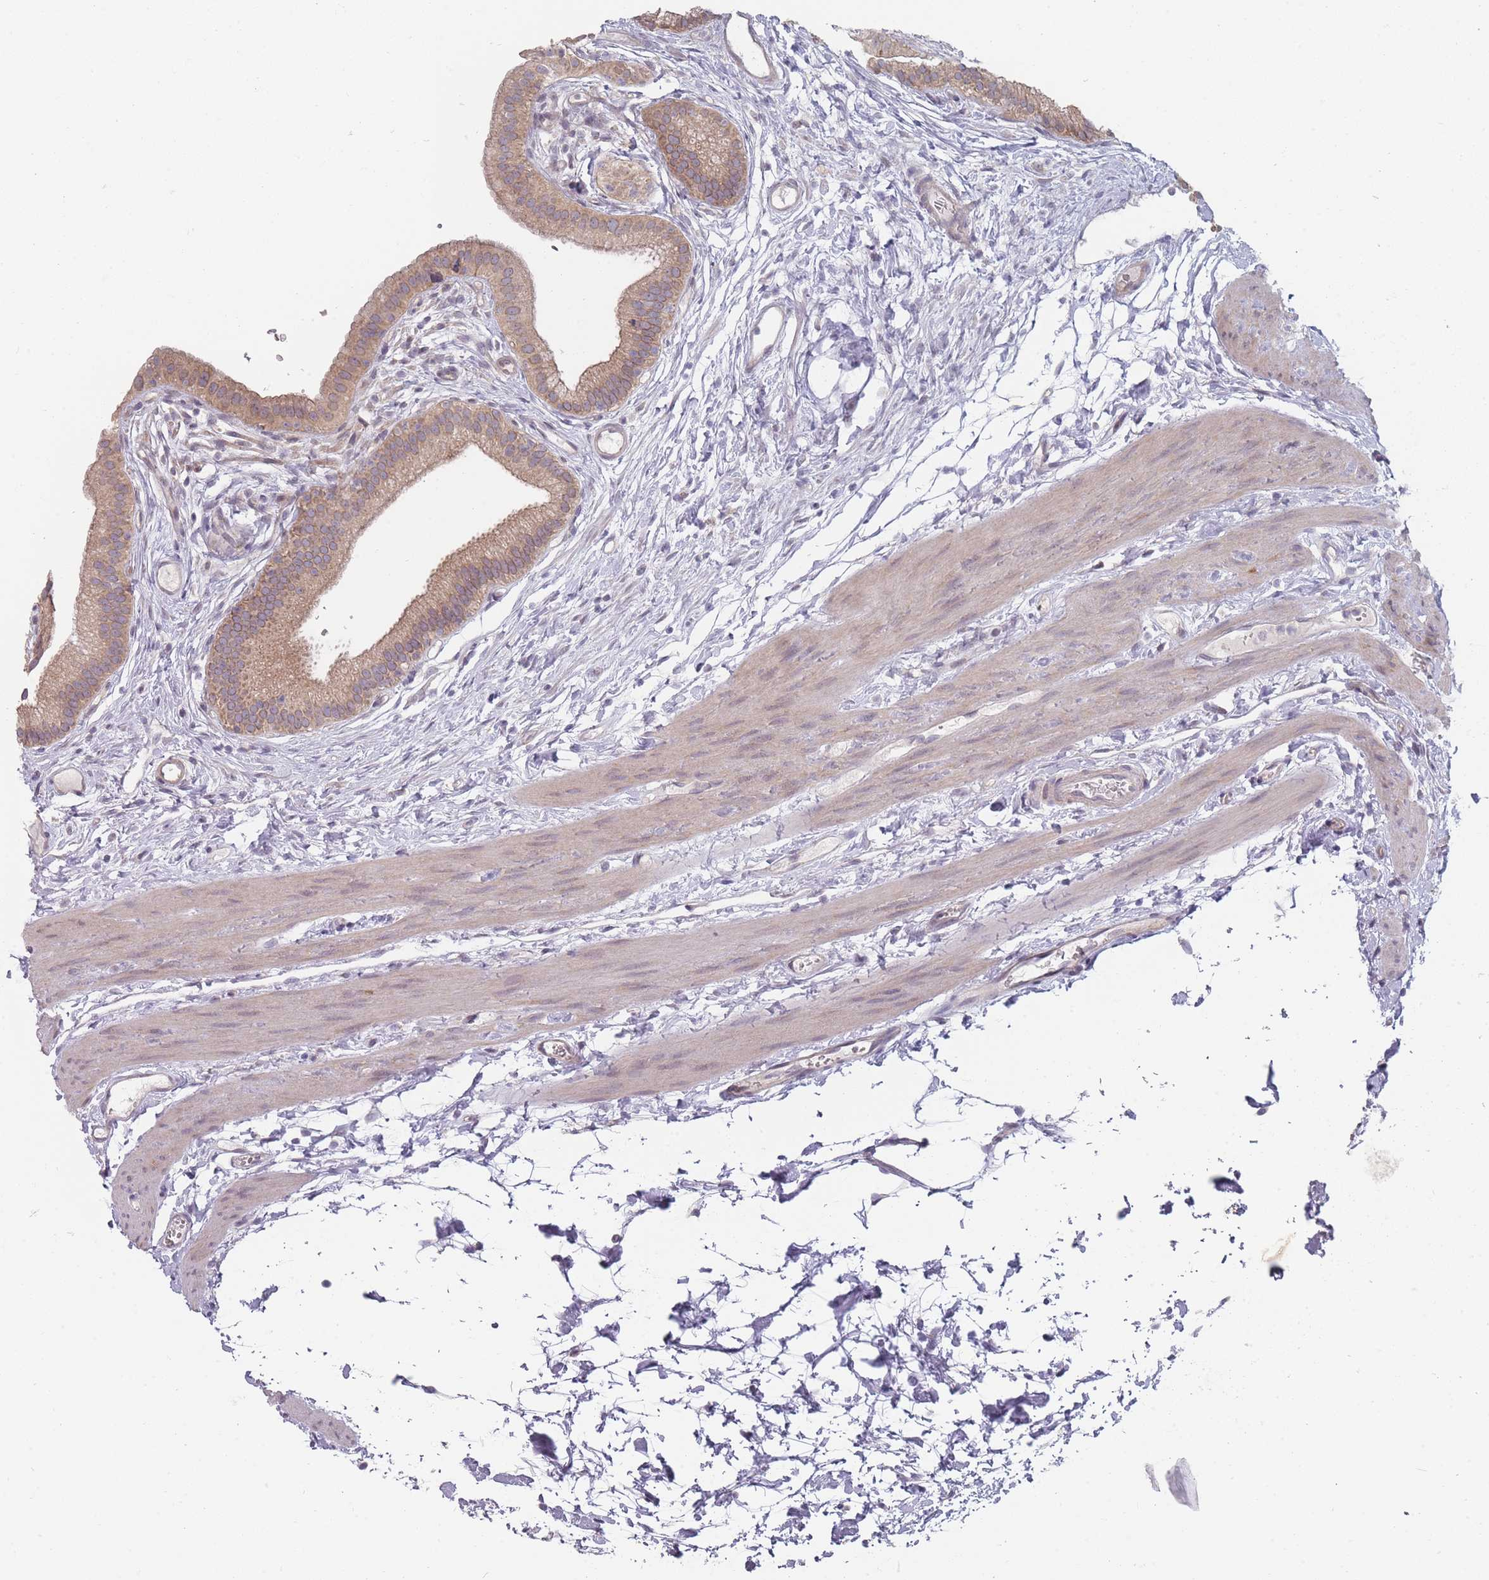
{"staining": {"intensity": "moderate", "quantity": "25%-75%", "location": "cytoplasmic/membranous"}, "tissue": "gallbladder", "cell_type": "Glandular cells", "image_type": "normal", "snomed": [{"axis": "morphology", "description": "Normal tissue, NOS"}, {"axis": "topography", "description": "Gallbladder"}], "caption": "Immunohistochemistry micrograph of benign gallbladder: gallbladder stained using IHC demonstrates medium levels of moderate protein expression localized specifically in the cytoplasmic/membranous of glandular cells, appearing as a cytoplasmic/membranous brown color.", "gene": "PCDH12", "patient": {"sex": "female", "age": 54}}